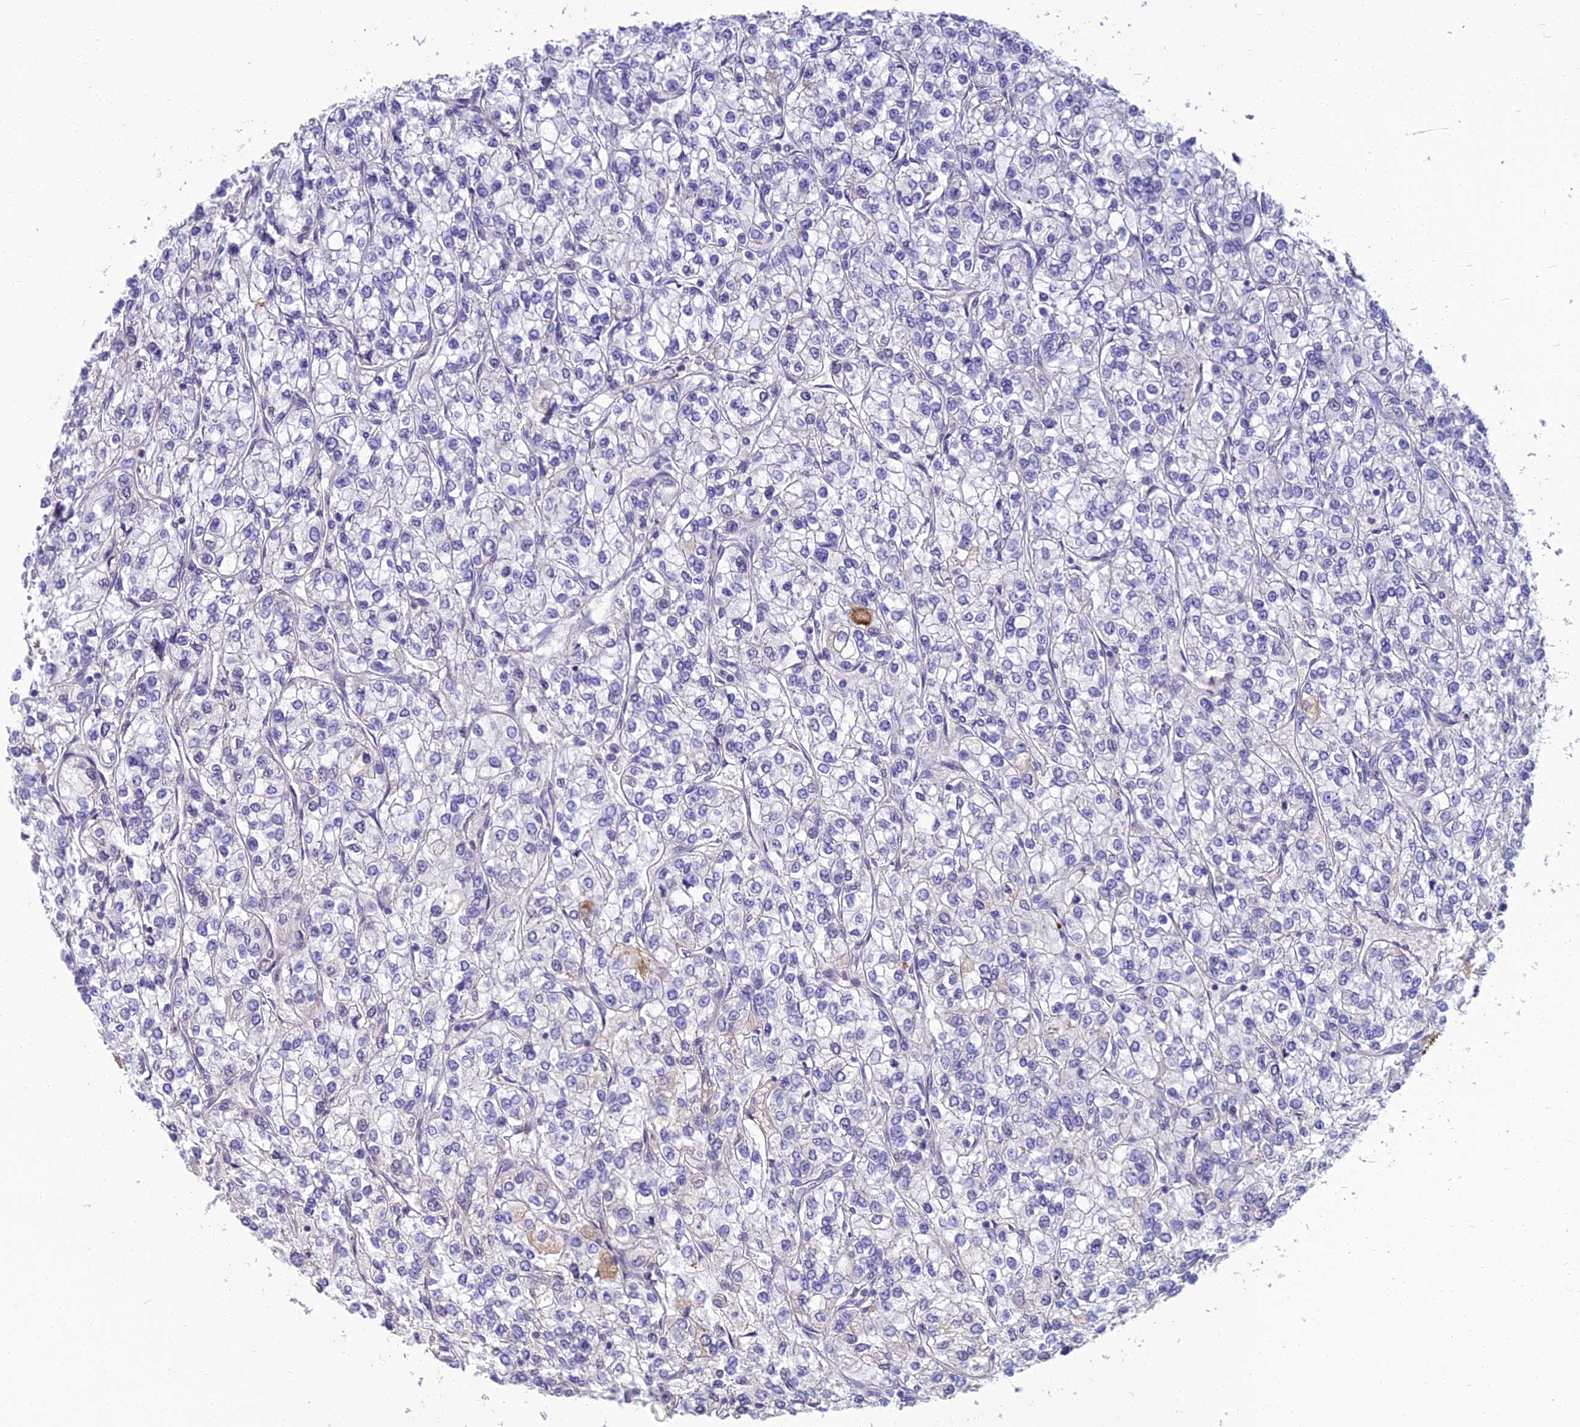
{"staining": {"intensity": "negative", "quantity": "none", "location": "none"}, "tissue": "renal cancer", "cell_type": "Tumor cells", "image_type": "cancer", "snomed": [{"axis": "morphology", "description": "Adenocarcinoma, NOS"}, {"axis": "topography", "description": "Kidney"}], "caption": "DAB immunohistochemical staining of renal cancer (adenocarcinoma) exhibits no significant expression in tumor cells.", "gene": "SPTLC3", "patient": {"sex": "male", "age": 80}}